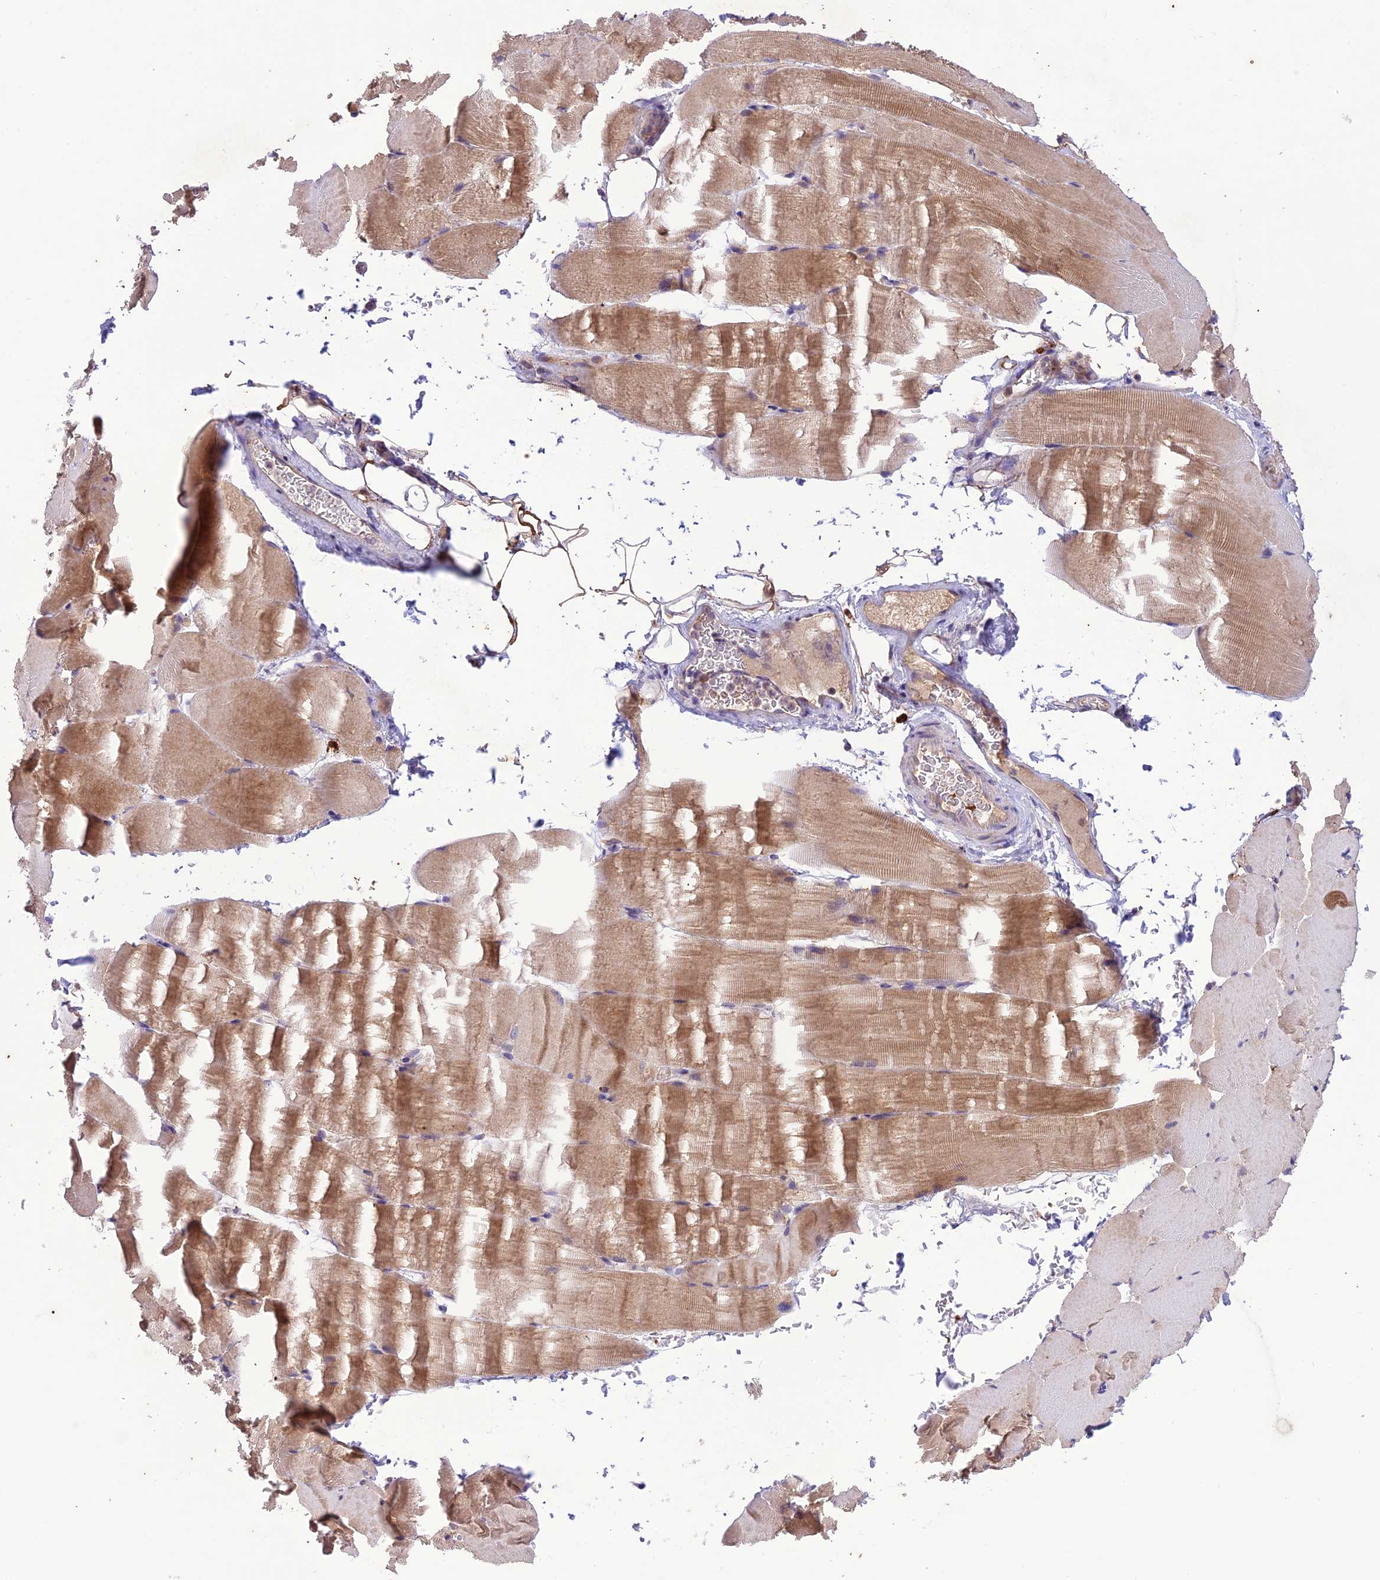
{"staining": {"intensity": "moderate", "quantity": ">75%", "location": "cytoplasmic/membranous"}, "tissue": "skeletal muscle", "cell_type": "Myocytes", "image_type": "normal", "snomed": [{"axis": "morphology", "description": "Normal tissue, NOS"}, {"axis": "topography", "description": "Skeletal muscle"}, {"axis": "topography", "description": "Parathyroid gland"}], "caption": "This image shows unremarkable skeletal muscle stained with immunohistochemistry (IHC) to label a protein in brown. The cytoplasmic/membranous of myocytes show moderate positivity for the protein. Nuclei are counter-stained blue.", "gene": "NDUFAF1", "patient": {"sex": "female", "age": 37}}